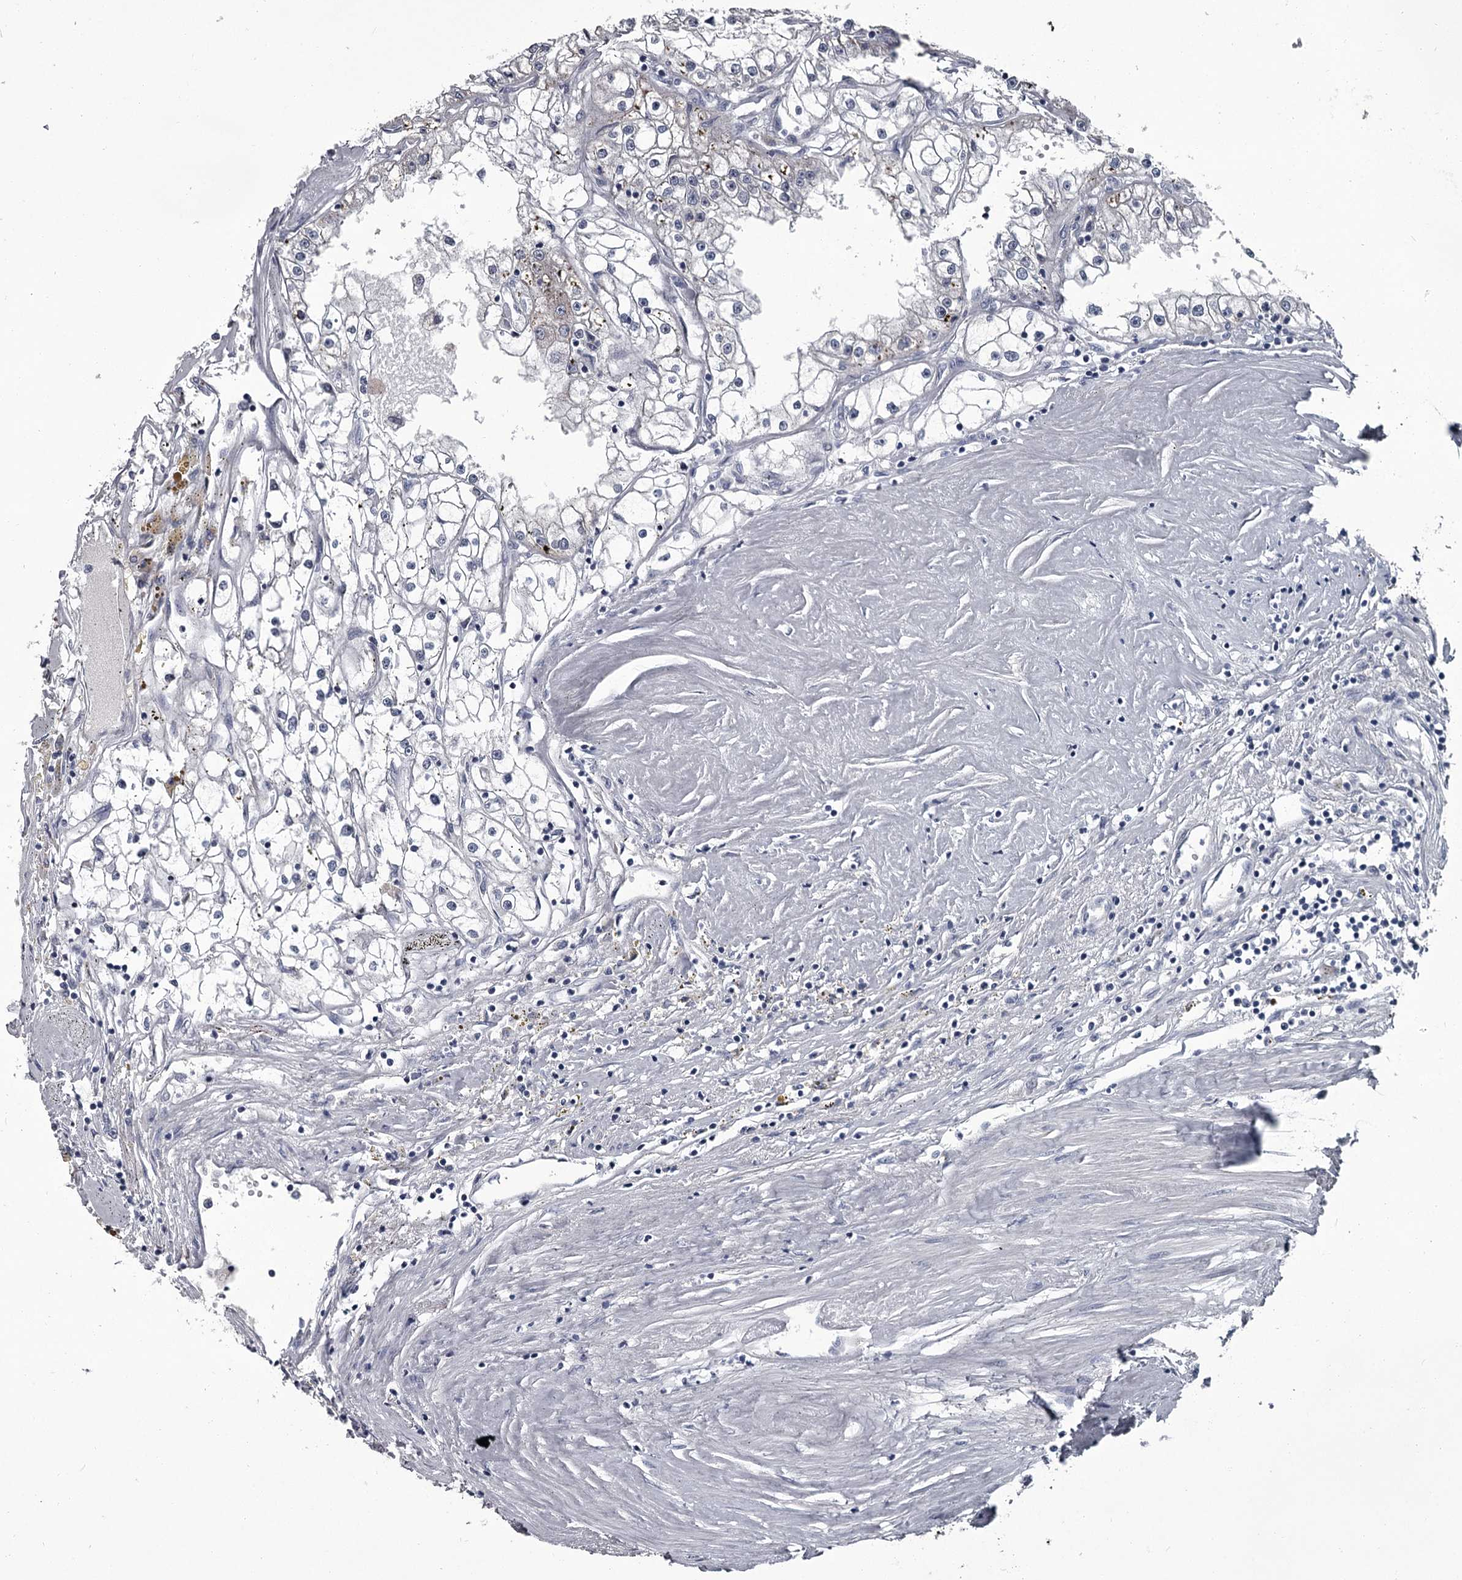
{"staining": {"intensity": "negative", "quantity": "none", "location": "none"}, "tissue": "renal cancer", "cell_type": "Tumor cells", "image_type": "cancer", "snomed": [{"axis": "morphology", "description": "Adenocarcinoma, NOS"}, {"axis": "topography", "description": "Kidney"}], "caption": "High magnification brightfield microscopy of renal cancer stained with DAB (3,3'-diaminobenzidine) (brown) and counterstained with hematoxylin (blue): tumor cells show no significant positivity. (Brightfield microscopy of DAB (3,3'-diaminobenzidine) immunohistochemistry (IHC) at high magnification).", "gene": "DAO", "patient": {"sex": "male", "age": 56}}